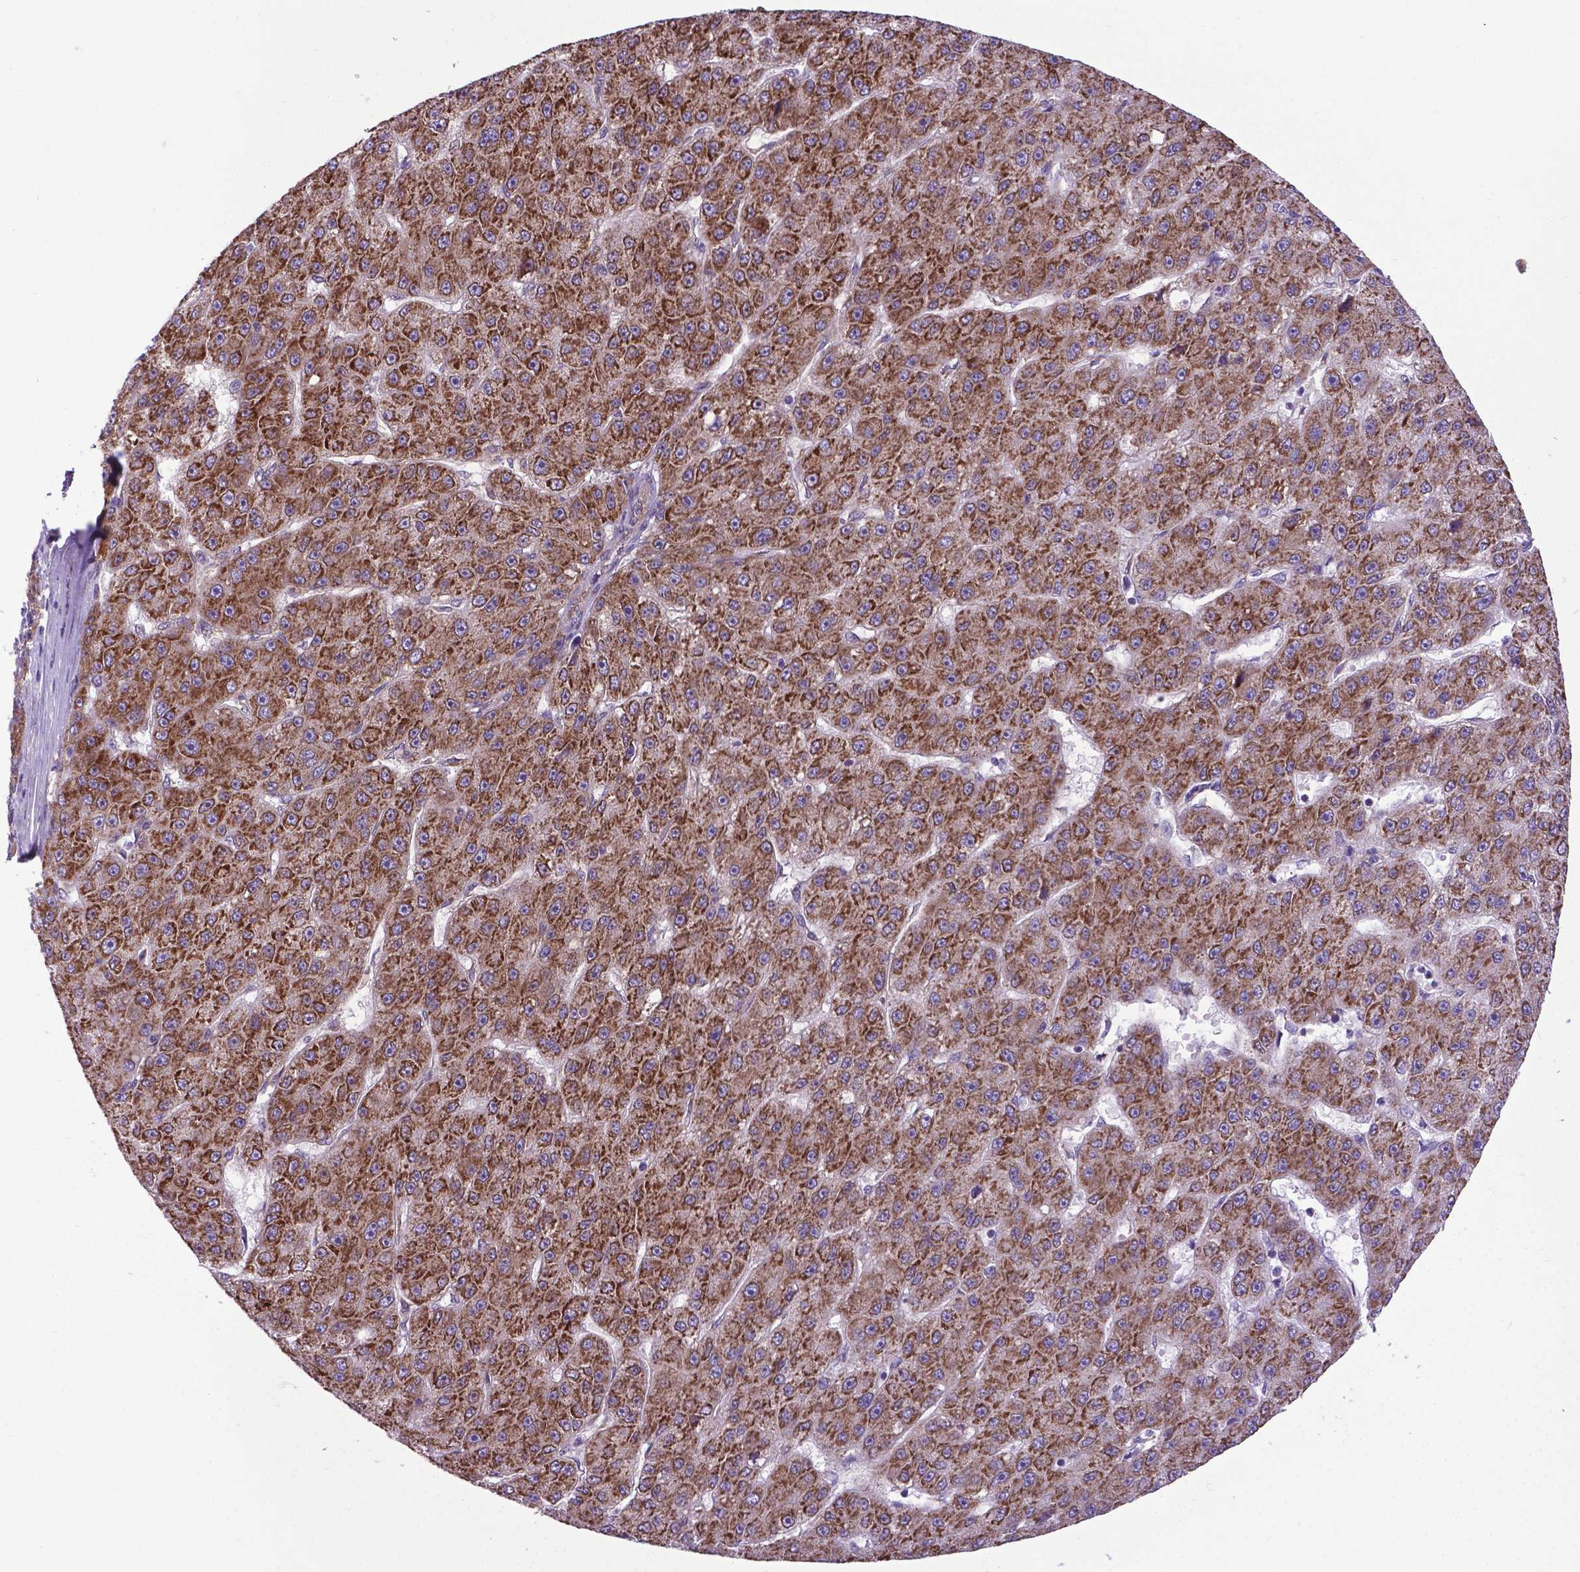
{"staining": {"intensity": "moderate", "quantity": ">75%", "location": "cytoplasmic/membranous"}, "tissue": "liver cancer", "cell_type": "Tumor cells", "image_type": "cancer", "snomed": [{"axis": "morphology", "description": "Carcinoma, Hepatocellular, NOS"}, {"axis": "topography", "description": "Liver"}], "caption": "Tumor cells display medium levels of moderate cytoplasmic/membranous expression in about >75% of cells in liver cancer.", "gene": "WDR83OS", "patient": {"sex": "male", "age": 67}}